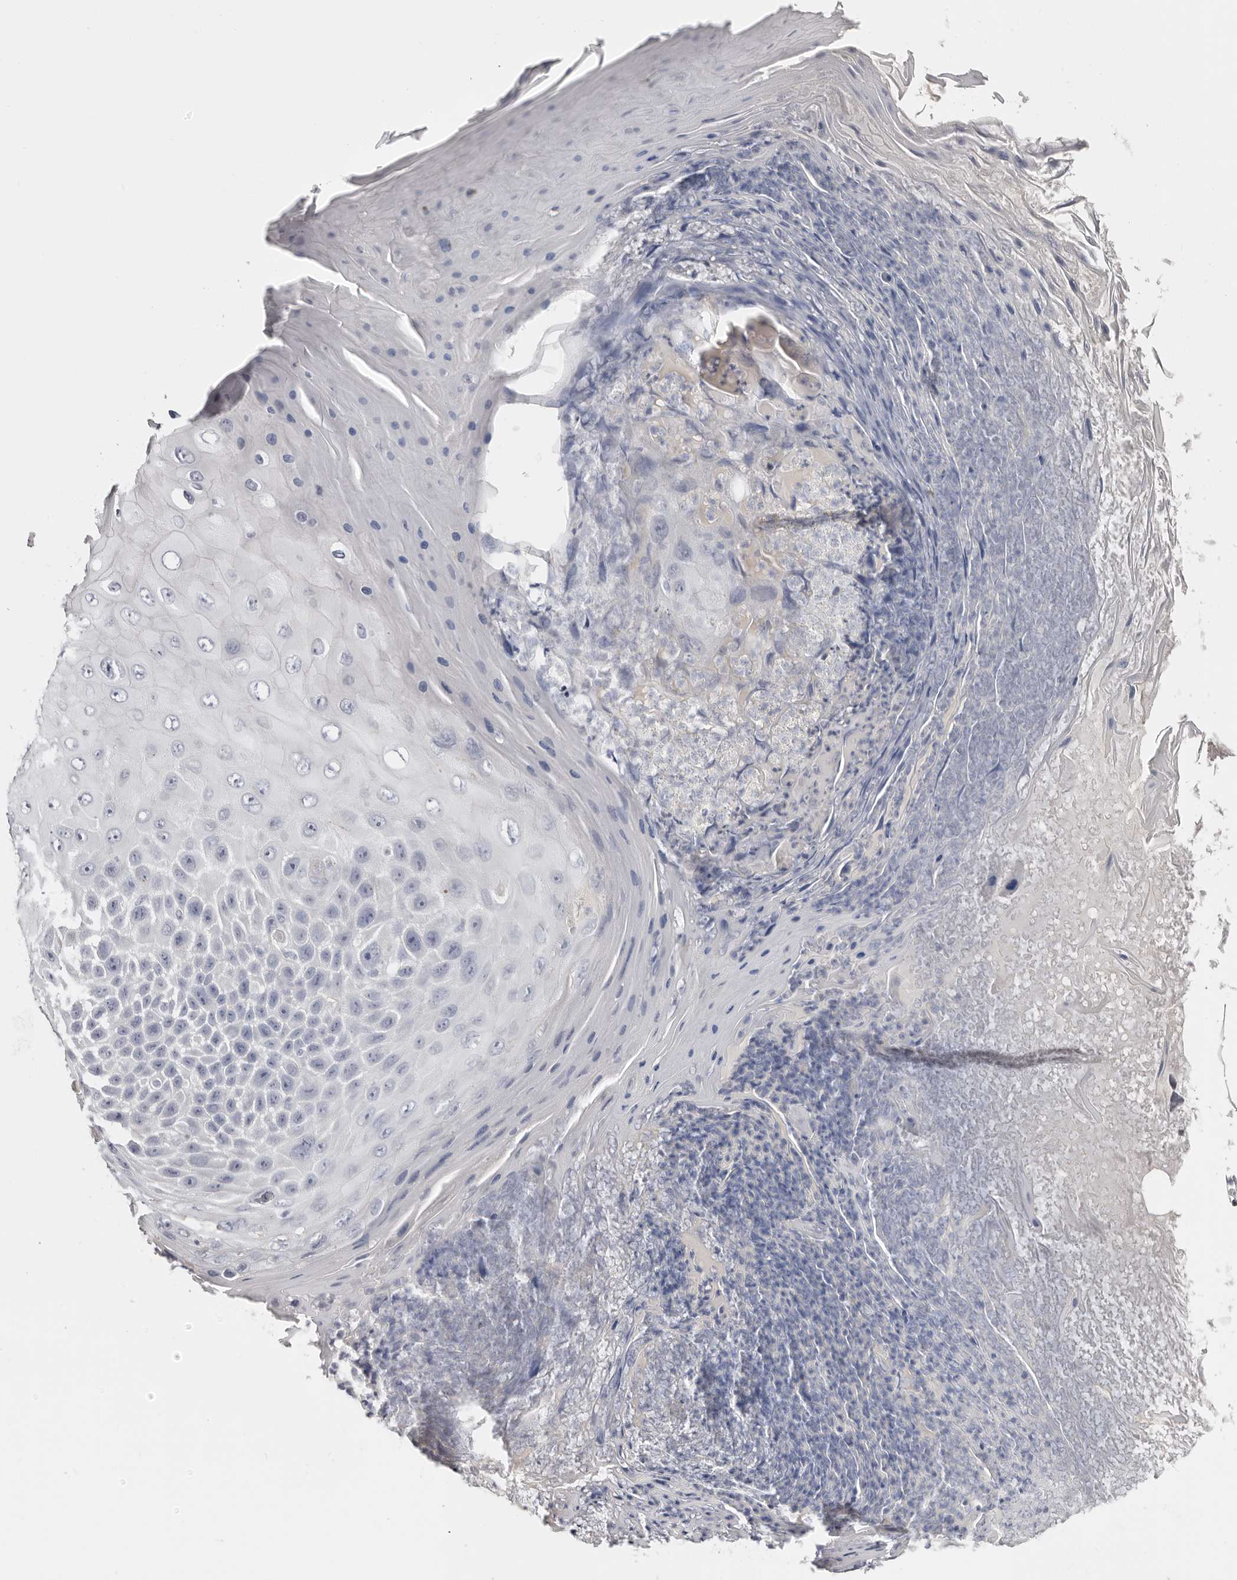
{"staining": {"intensity": "negative", "quantity": "none", "location": "none"}, "tissue": "skin cancer", "cell_type": "Tumor cells", "image_type": "cancer", "snomed": [{"axis": "morphology", "description": "Squamous cell carcinoma, NOS"}, {"axis": "topography", "description": "Skin"}], "caption": "A high-resolution micrograph shows IHC staining of skin cancer, which exhibits no significant positivity in tumor cells.", "gene": "AKNAD1", "patient": {"sex": "female", "age": 88}}